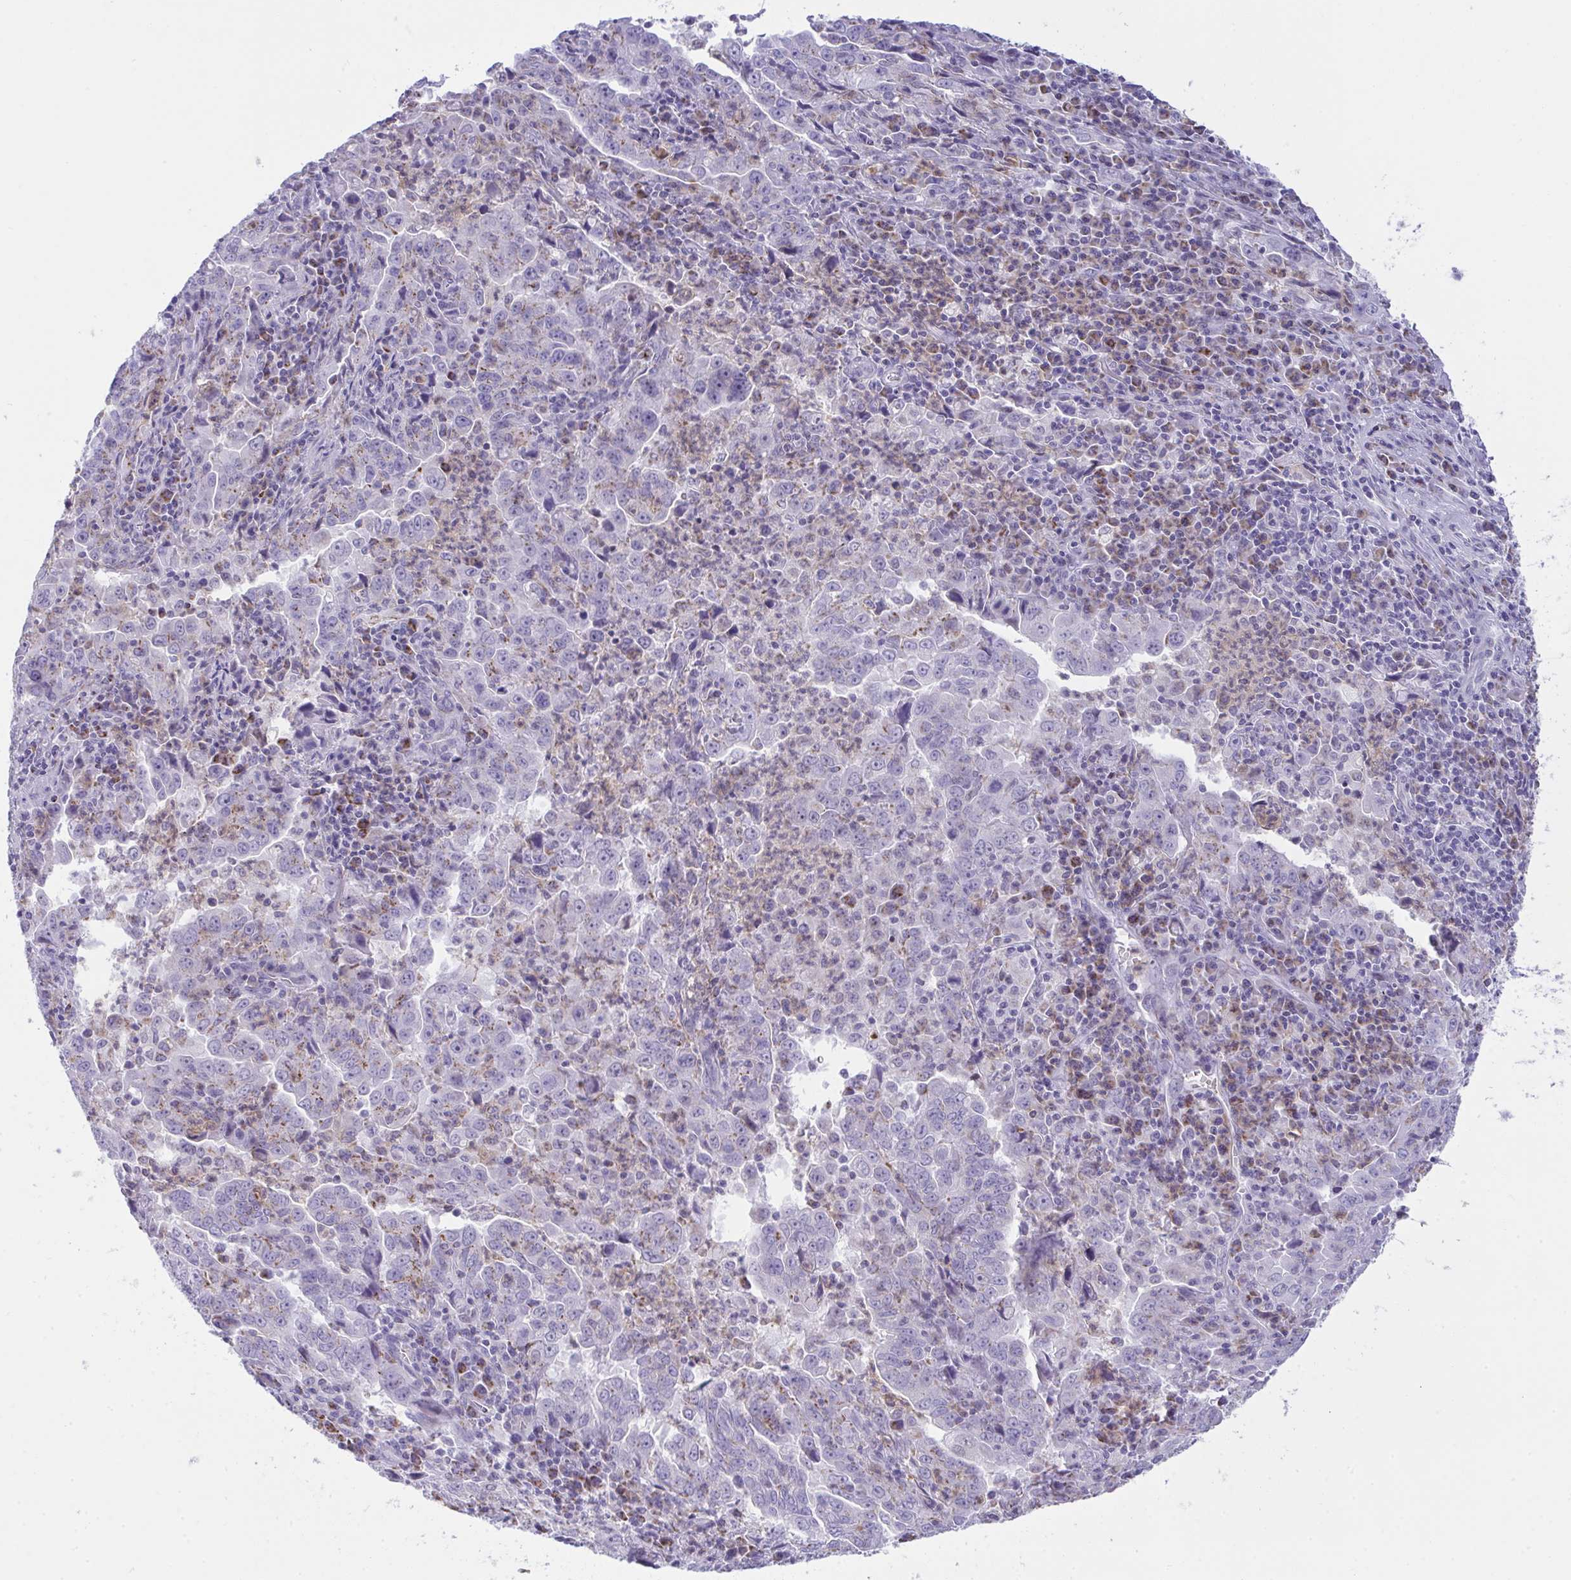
{"staining": {"intensity": "weak", "quantity": "<25%", "location": "cytoplasmic/membranous"}, "tissue": "lung cancer", "cell_type": "Tumor cells", "image_type": "cancer", "snomed": [{"axis": "morphology", "description": "Adenocarcinoma, NOS"}, {"axis": "topography", "description": "Lung"}], "caption": "Photomicrograph shows no significant protein staining in tumor cells of lung adenocarcinoma. (DAB IHC with hematoxylin counter stain).", "gene": "PLA2G12B", "patient": {"sex": "male", "age": 67}}